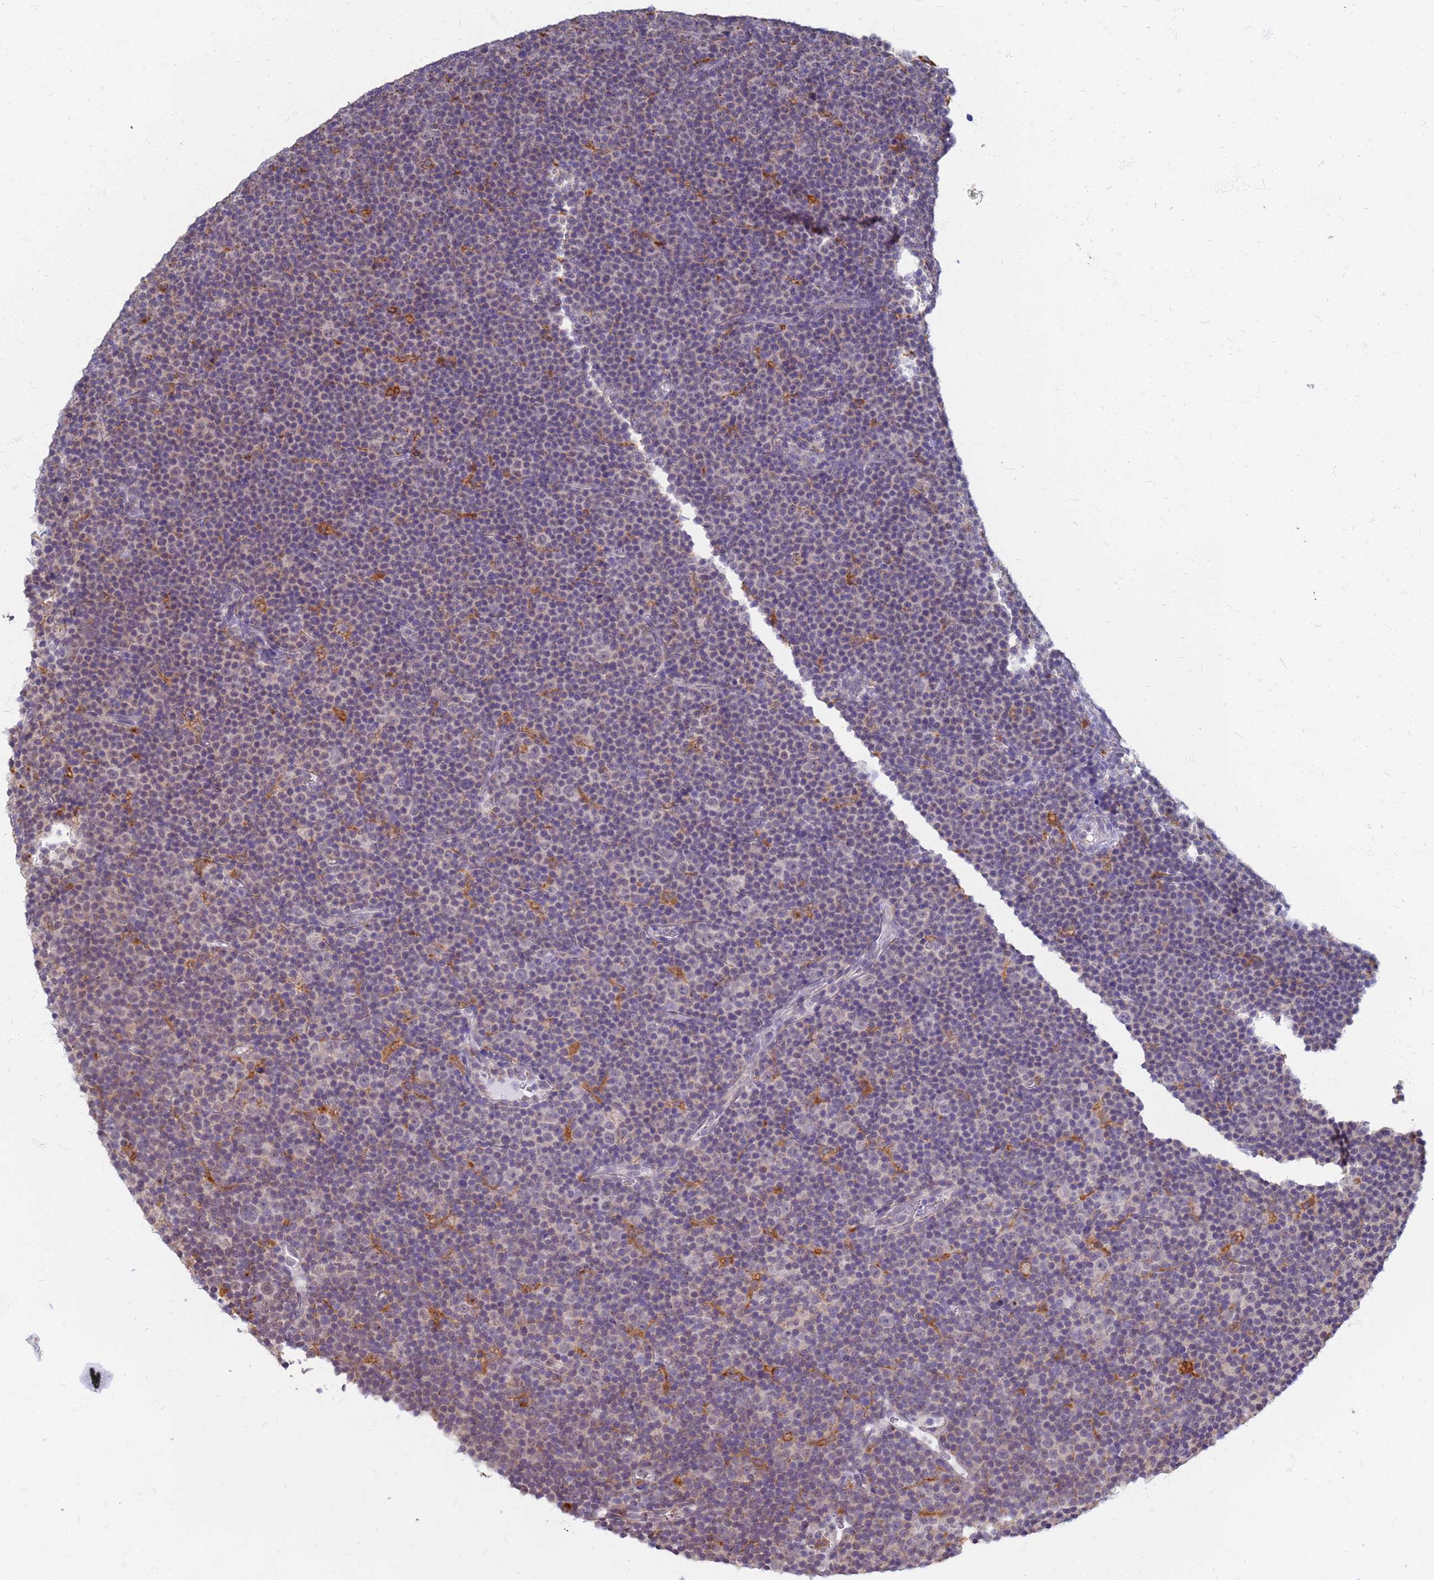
{"staining": {"intensity": "negative", "quantity": "none", "location": "none"}, "tissue": "lymphoma", "cell_type": "Tumor cells", "image_type": "cancer", "snomed": [{"axis": "morphology", "description": "Malignant lymphoma, non-Hodgkin's type, Low grade"}, {"axis": "topography", "description": "Lymph node"}], "caption": "Immunohistochemical staining of human lymphoma demonstrates no significant positivity in tumor cells.", "gene": "ATP6V1E1", "patient": {"sex": "female", "age": 67}}